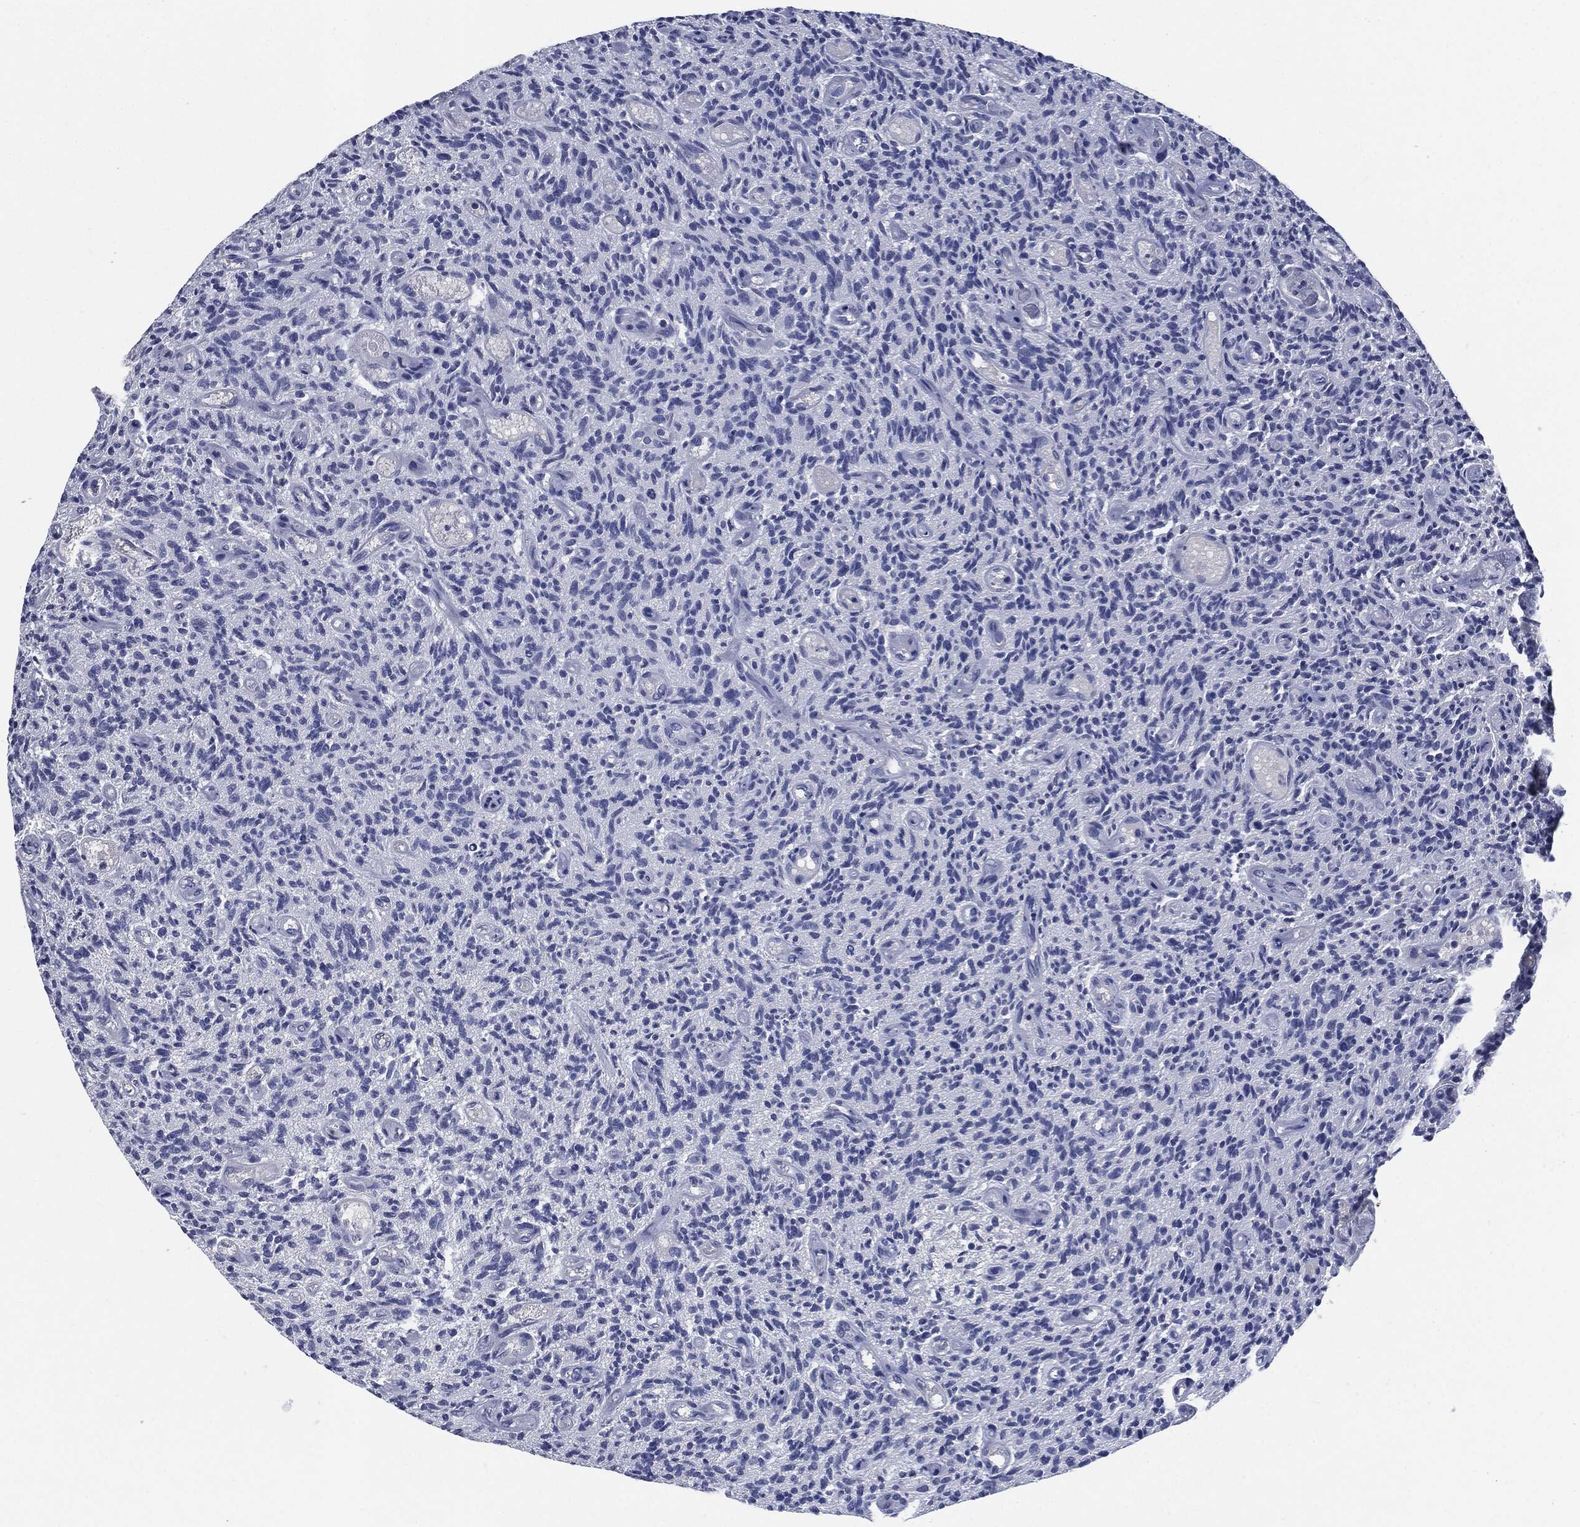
{"staining": {"intensity": "negative", "quantity": "none", "location": "none"}, "tissue": "glioma", "cell_type": "Tumor cells", "image_type": "cancer", "snomed": [{"axis": "morphology", "description": "Glioma, malignant, High grade"}, {"axis": "topography", "description": "Brain"}], "caption": "Immunohistochemistry (IHC) of human malignant glioma (high-grade) exhibits no positivity in tumor cells. The staining is performed using DAB (3,3'-diaminobenzidine) brown chromogen with nuclei counter-stained in using hematoxylin.", "gene": "CD27", "patient": {"sex": "male", "age": 64}}